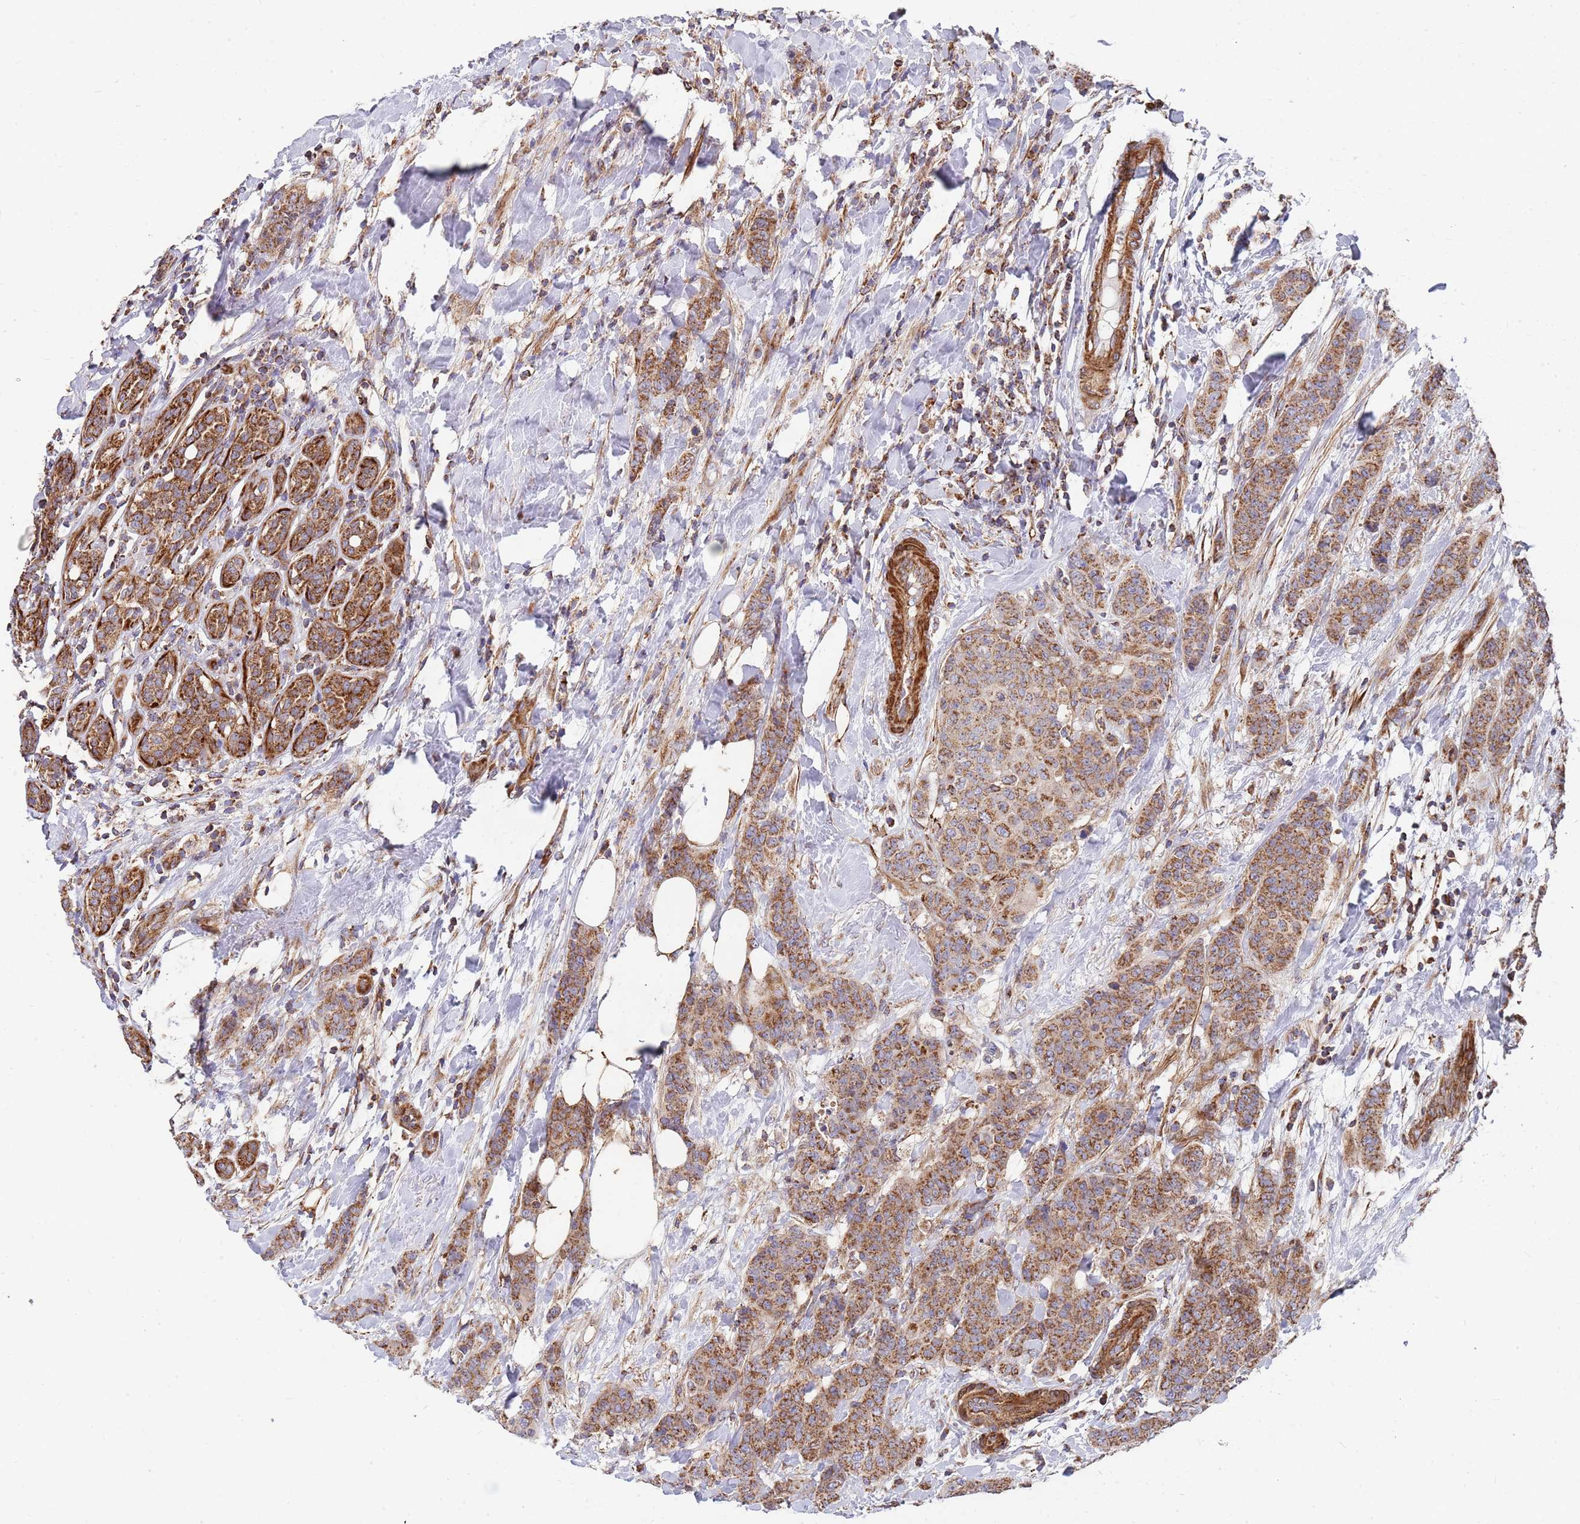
{"staining": {"intensity": "moderate", "quantity": ">75%", "location": "cytoplasmic/membranous"}, "tissue": "breast cancer", "cell_type": "Tumor cells", "image_type": "cancer", "snomed": [{"axis": "morphology", "description": "Duct carcinoma"}, {"axis": "topography", "description": "Breast"}], "caption": "An immunohistochemistry (IHC) image of neoplastic tissue is shown. Protein staining in brown highlights moderate cytoplasmic/membranous positivity in breast intraductal carcinoma within tumor cells.", "gene": "WDFY3", "patient": {"sex": "female", "age": 40}}